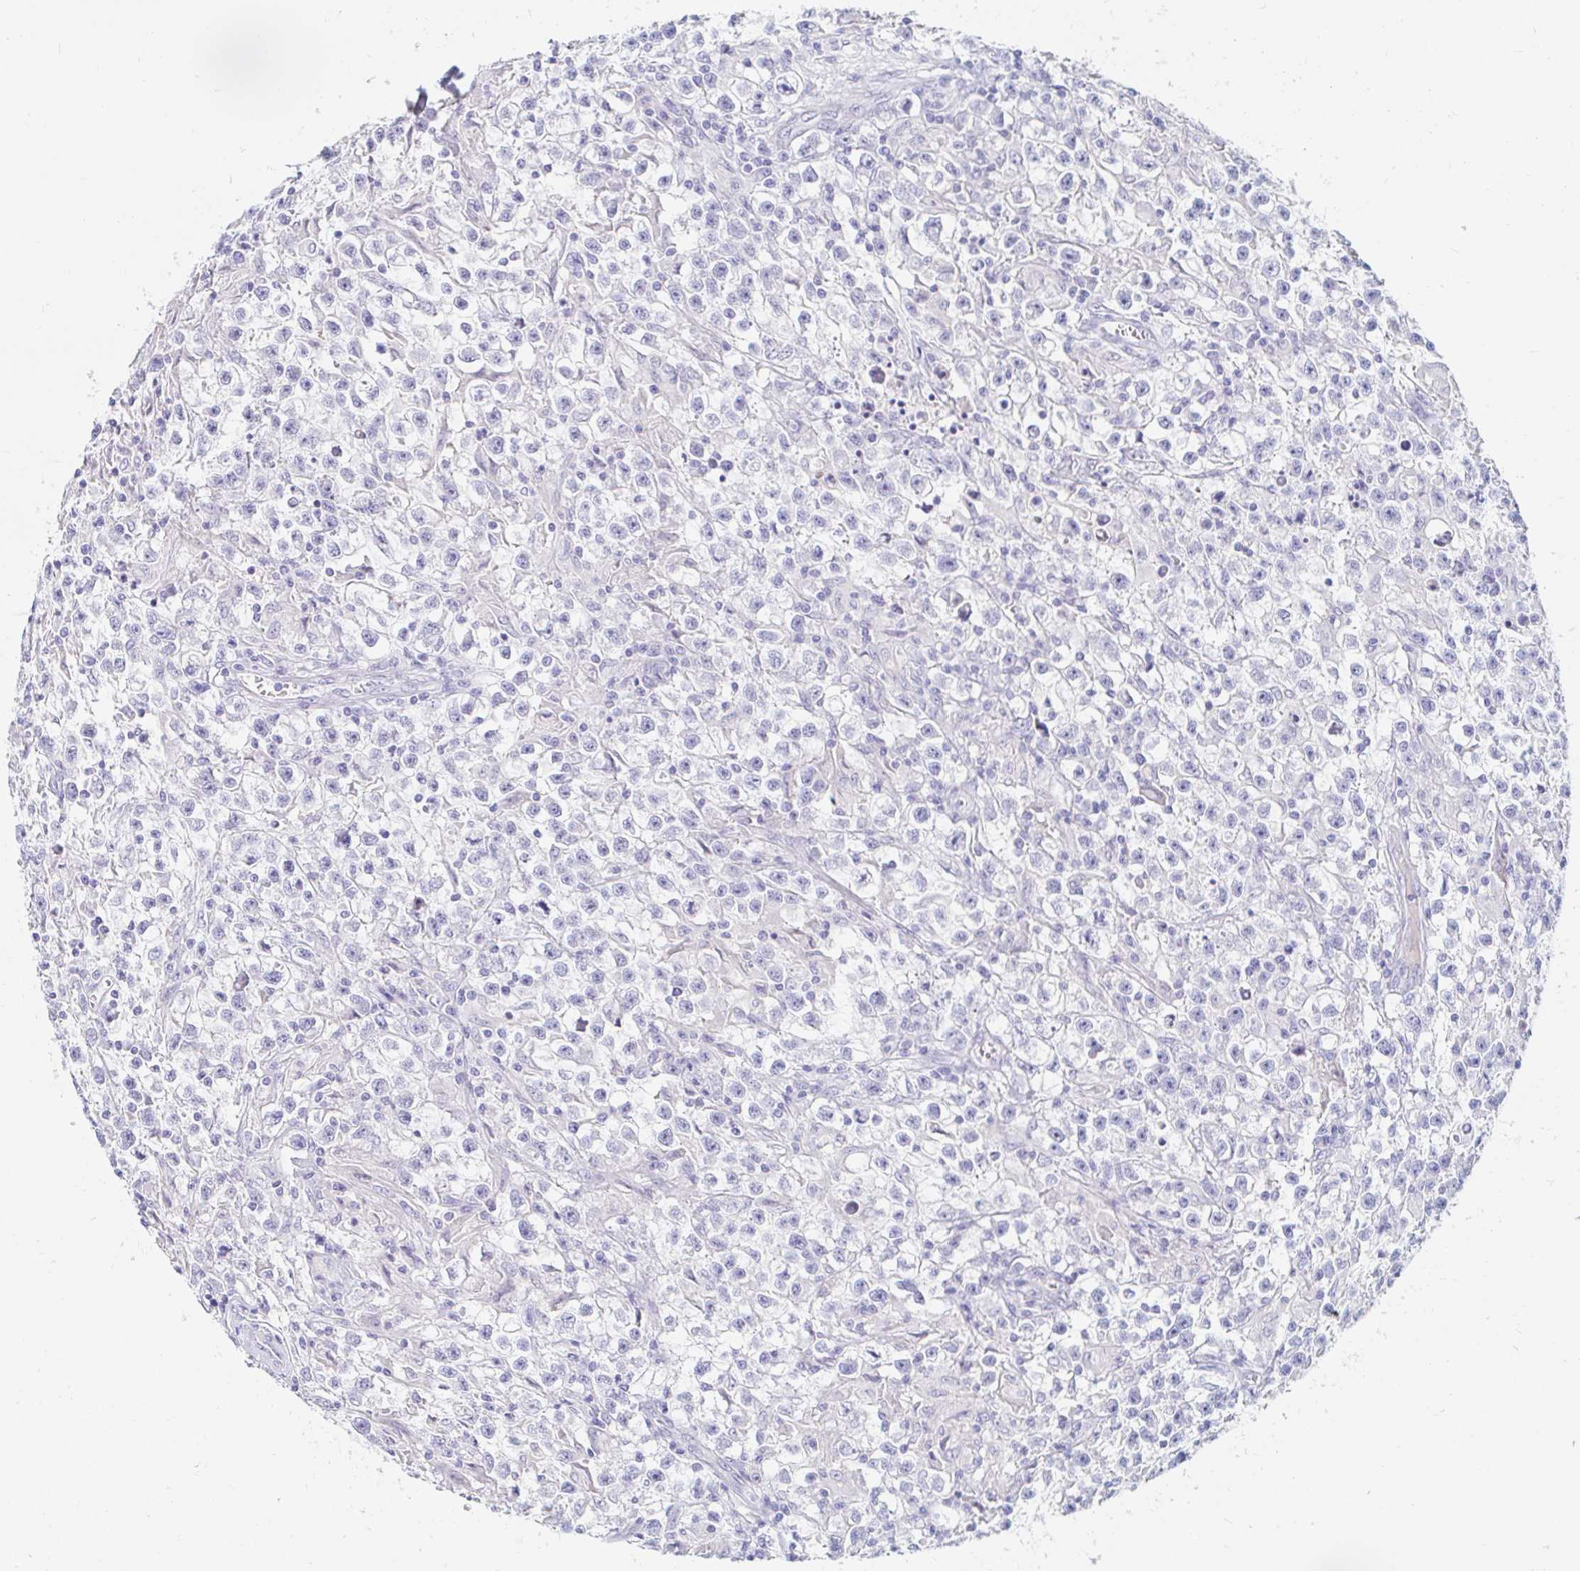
{"staining": {"intensity": "negative", "quantity": "none", "location": "none"}, "tissue": "testis cancer", "cell_type": "Tumor cells", "image_type": "cancer", "snomed": [{"axis": "morphology", "description": "Seminoma, NOS"}, {"axis": "topography", "description": "Testis"}], "caption": "The image demonstrates no significant positivity in tumor cells of testis seminoma.", "gene": "TEX44", "patient": {"sex": "male", "age": 31}}